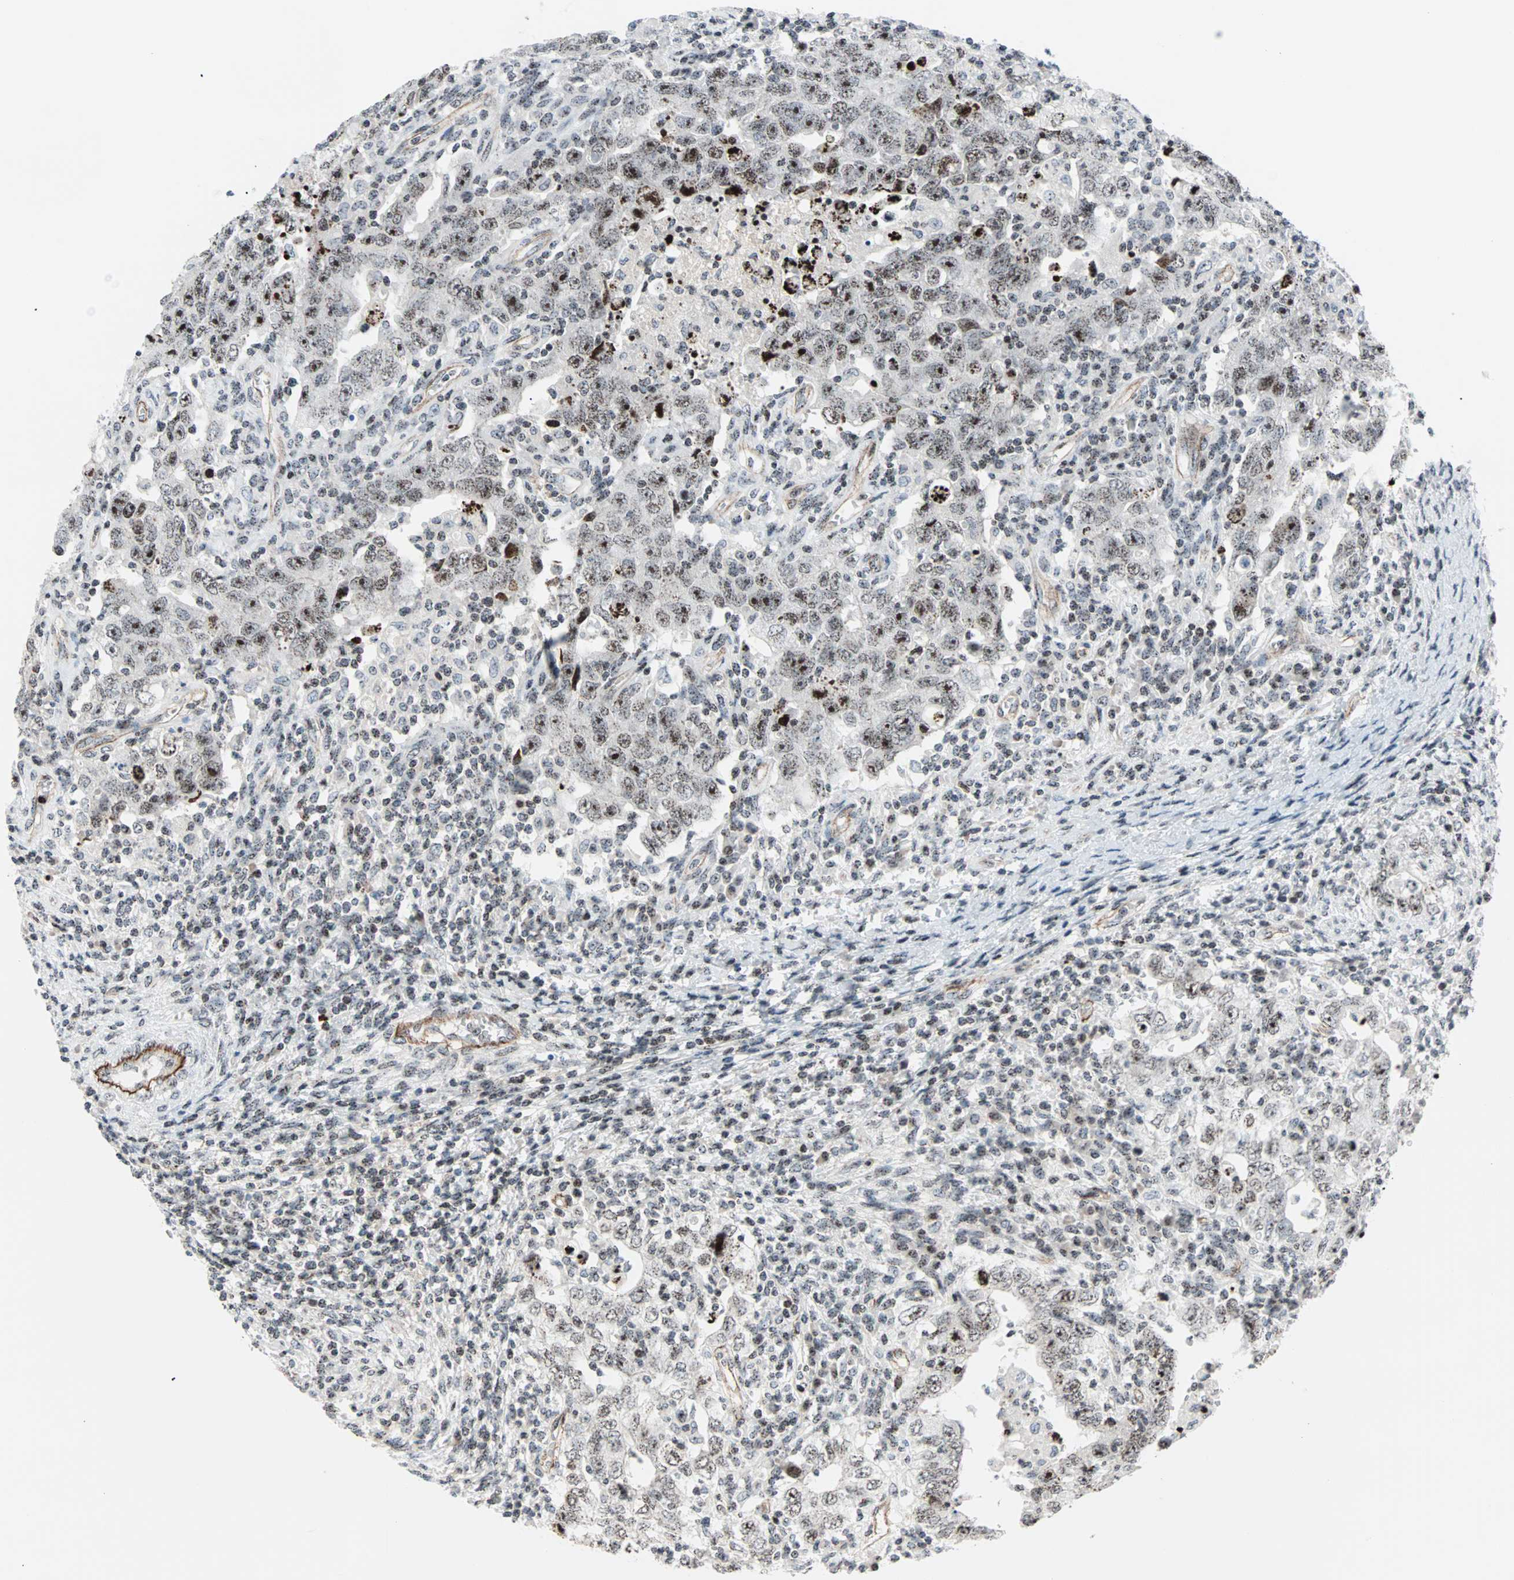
{"staining": {"intensity": "weak", "quantity": ">75%", "location": "nuclear"}, "tissue": "testis cancer", "cell_type": "Tumor cells", "image_type": "cancer", "snomed": [{"axis": "morphology", "description": "Carcinoma, Embryonal, NOS"}, {"axis": "topography", "description": "Testis"}], "caption": "Embryonal carcinoma (testis) stained with immunohistochemistry (IHC) reveals weak nuclear expression in about >75% of tumor cells.", "gene": "CENPA", "patient": {"sex": "male", "age": 26}}